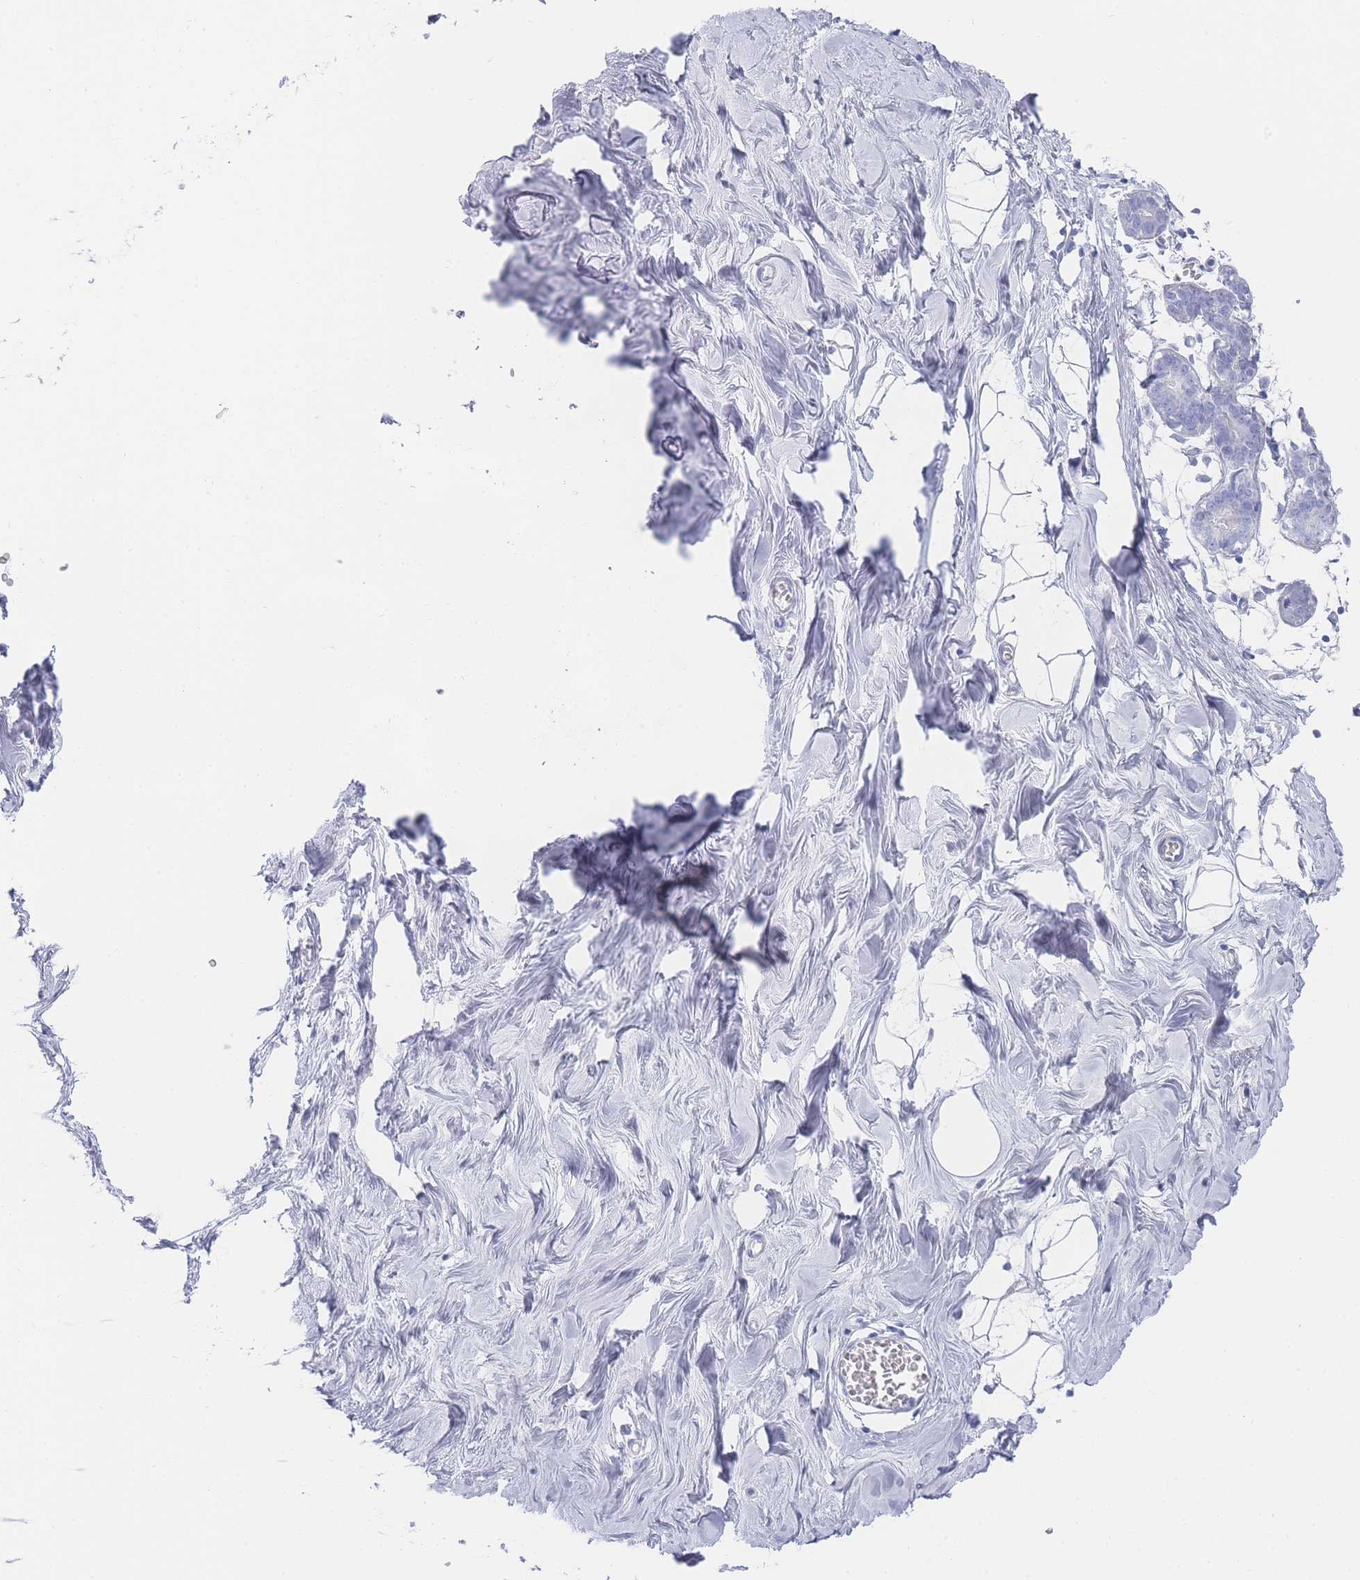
{"staining": {"intensity": "negative", "quantity": "none", "location": "none"}, "tissue": "breast", "cell_type": "Adipocytes", "image_type": "normal", "snomed": [{"axis": "morphology", "description": "Normal tissue, NOS"}, {"axis": "topography", "description": "Breast"}], "caption": "DAB immunohistochemical staining of normal human breast shows no significant staining in adipocytes.", "gene": "LRRC37A2", "patient": {"sex": "female", "age": 27}}